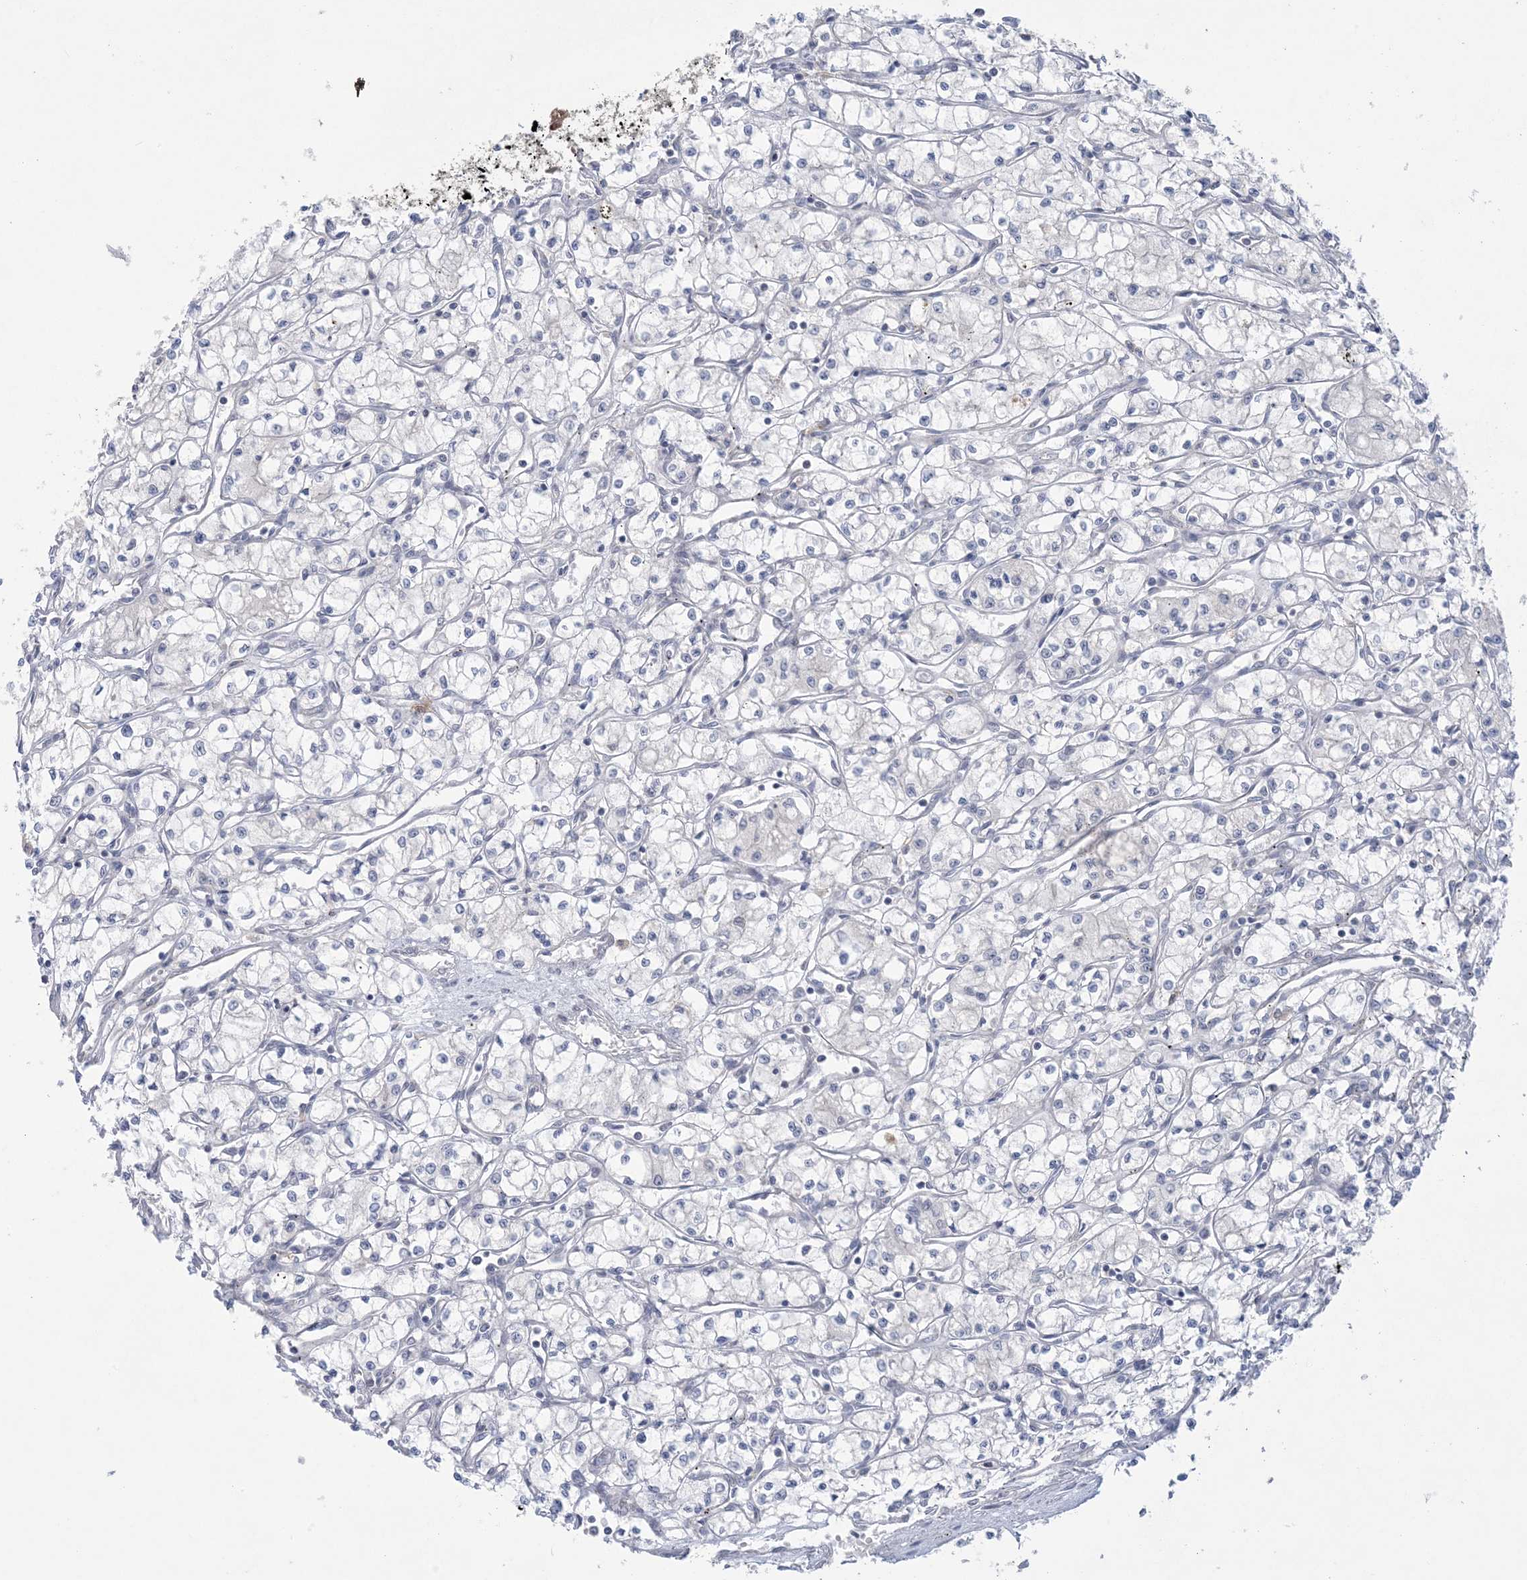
{"staining": {"intensity": "negative", "quantity": "none", "location": "none"}, "tissue": "renal cancer", "cell_type": "Tumor cells", "image_type": "cancer", "snomed": [{"axis": "morphology", "description": "Adenocarcinoma, NOS"}, {"axis": "topography", "description": "Kidney"}], "caption": "A histopathology image of renal cancer (adenocarcinoma) stained for a protein demonstrates no brown staining in tumor cells.", "gene": "TRMT10C", "patient": {"sex": "male", "age": 59}}